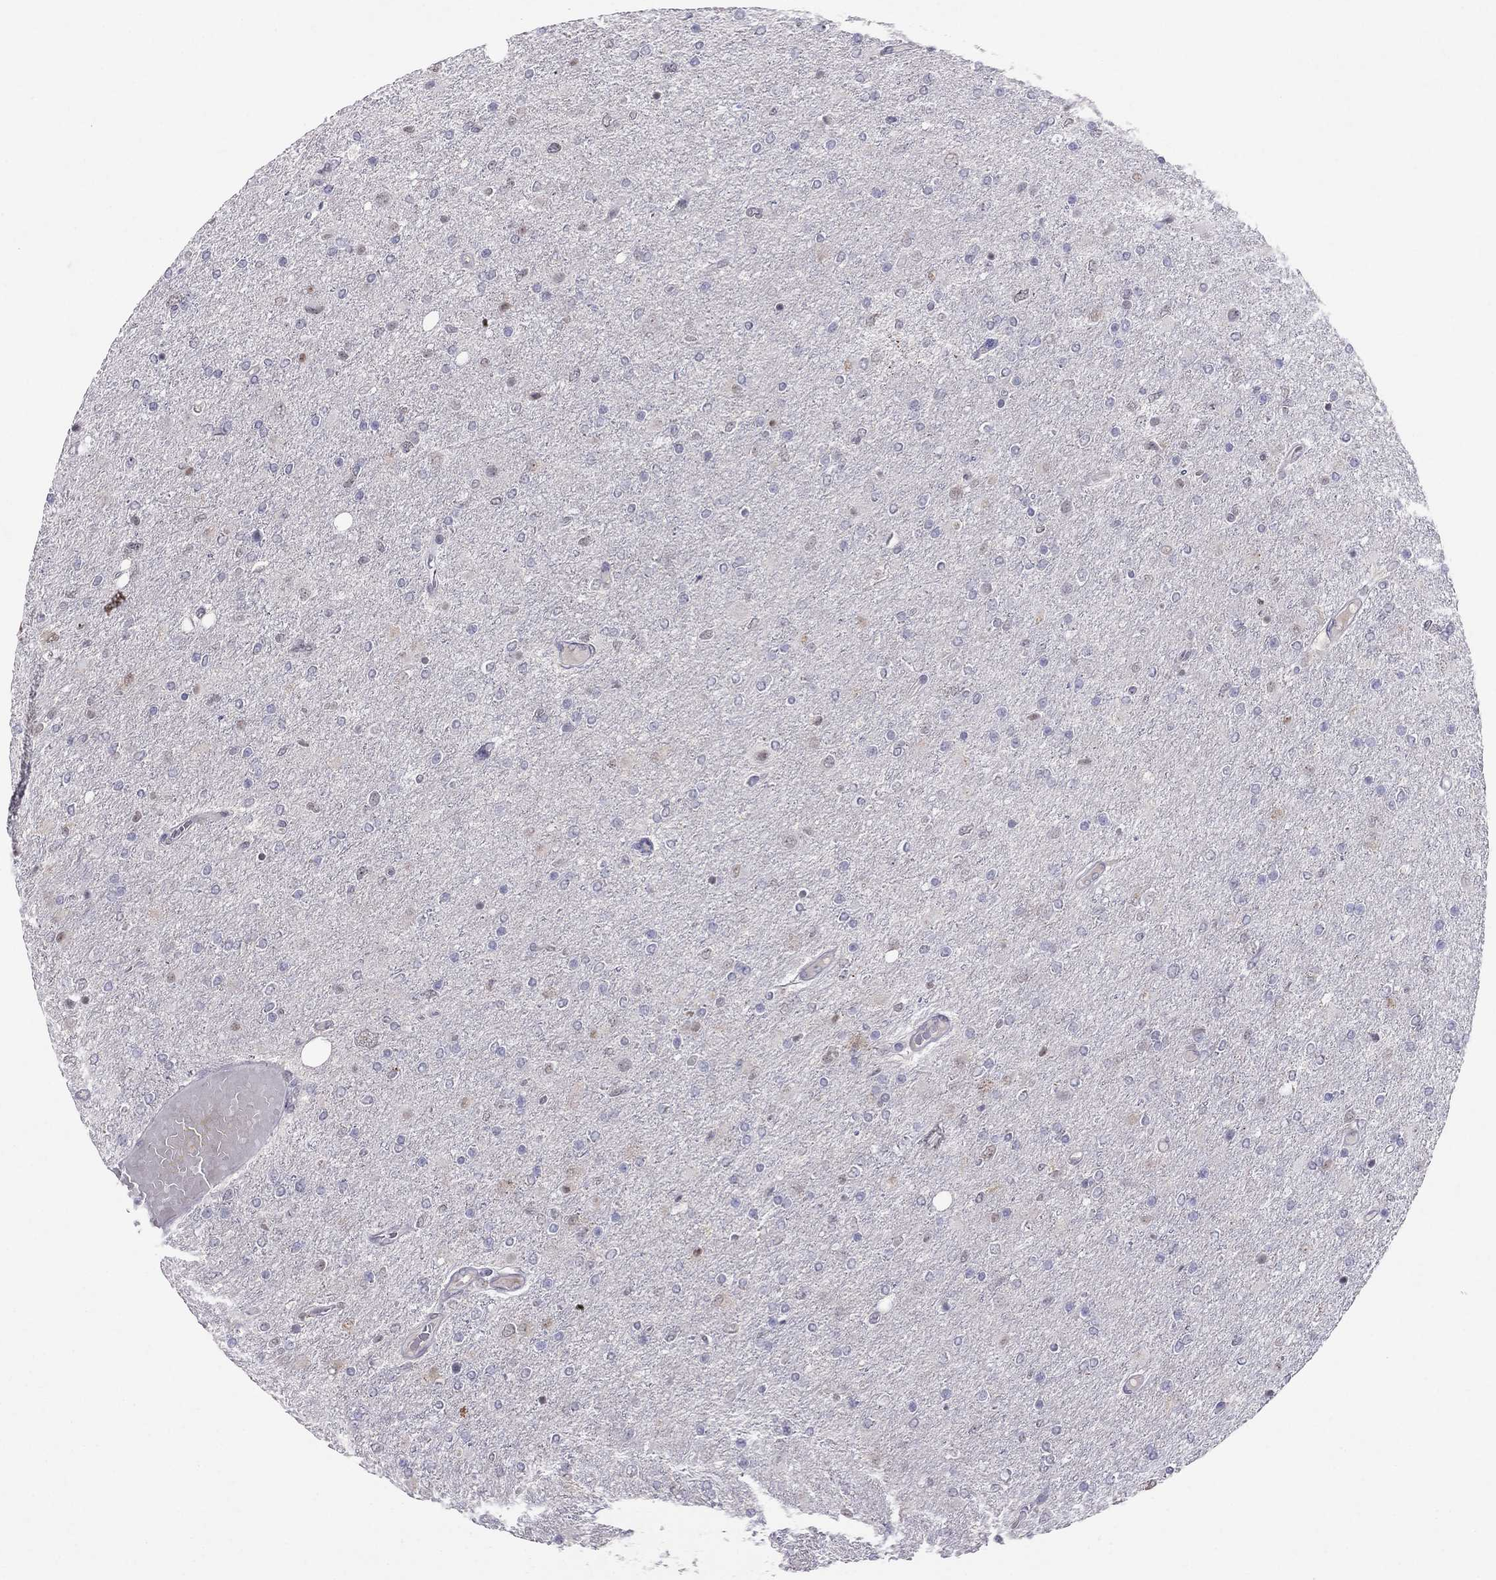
{"staining": {"intensity": "negative", "quantity": "none", "location": "none"}, "tissue": "glioma", "cell_type": "Tumor cells", "image_type": "cancer", "snomed": [{"axis": "morphology", "description": "Glioma, malignant, High grade"}, {"axis": "topography", "description": "Cerebral cortex"}], "caption": "DAB immunohistochemical staining of glioma demonstrates no significant staining in tumor cells.", "gene": "MYO3B", "patient": {"sex": "male", "age": 70}}